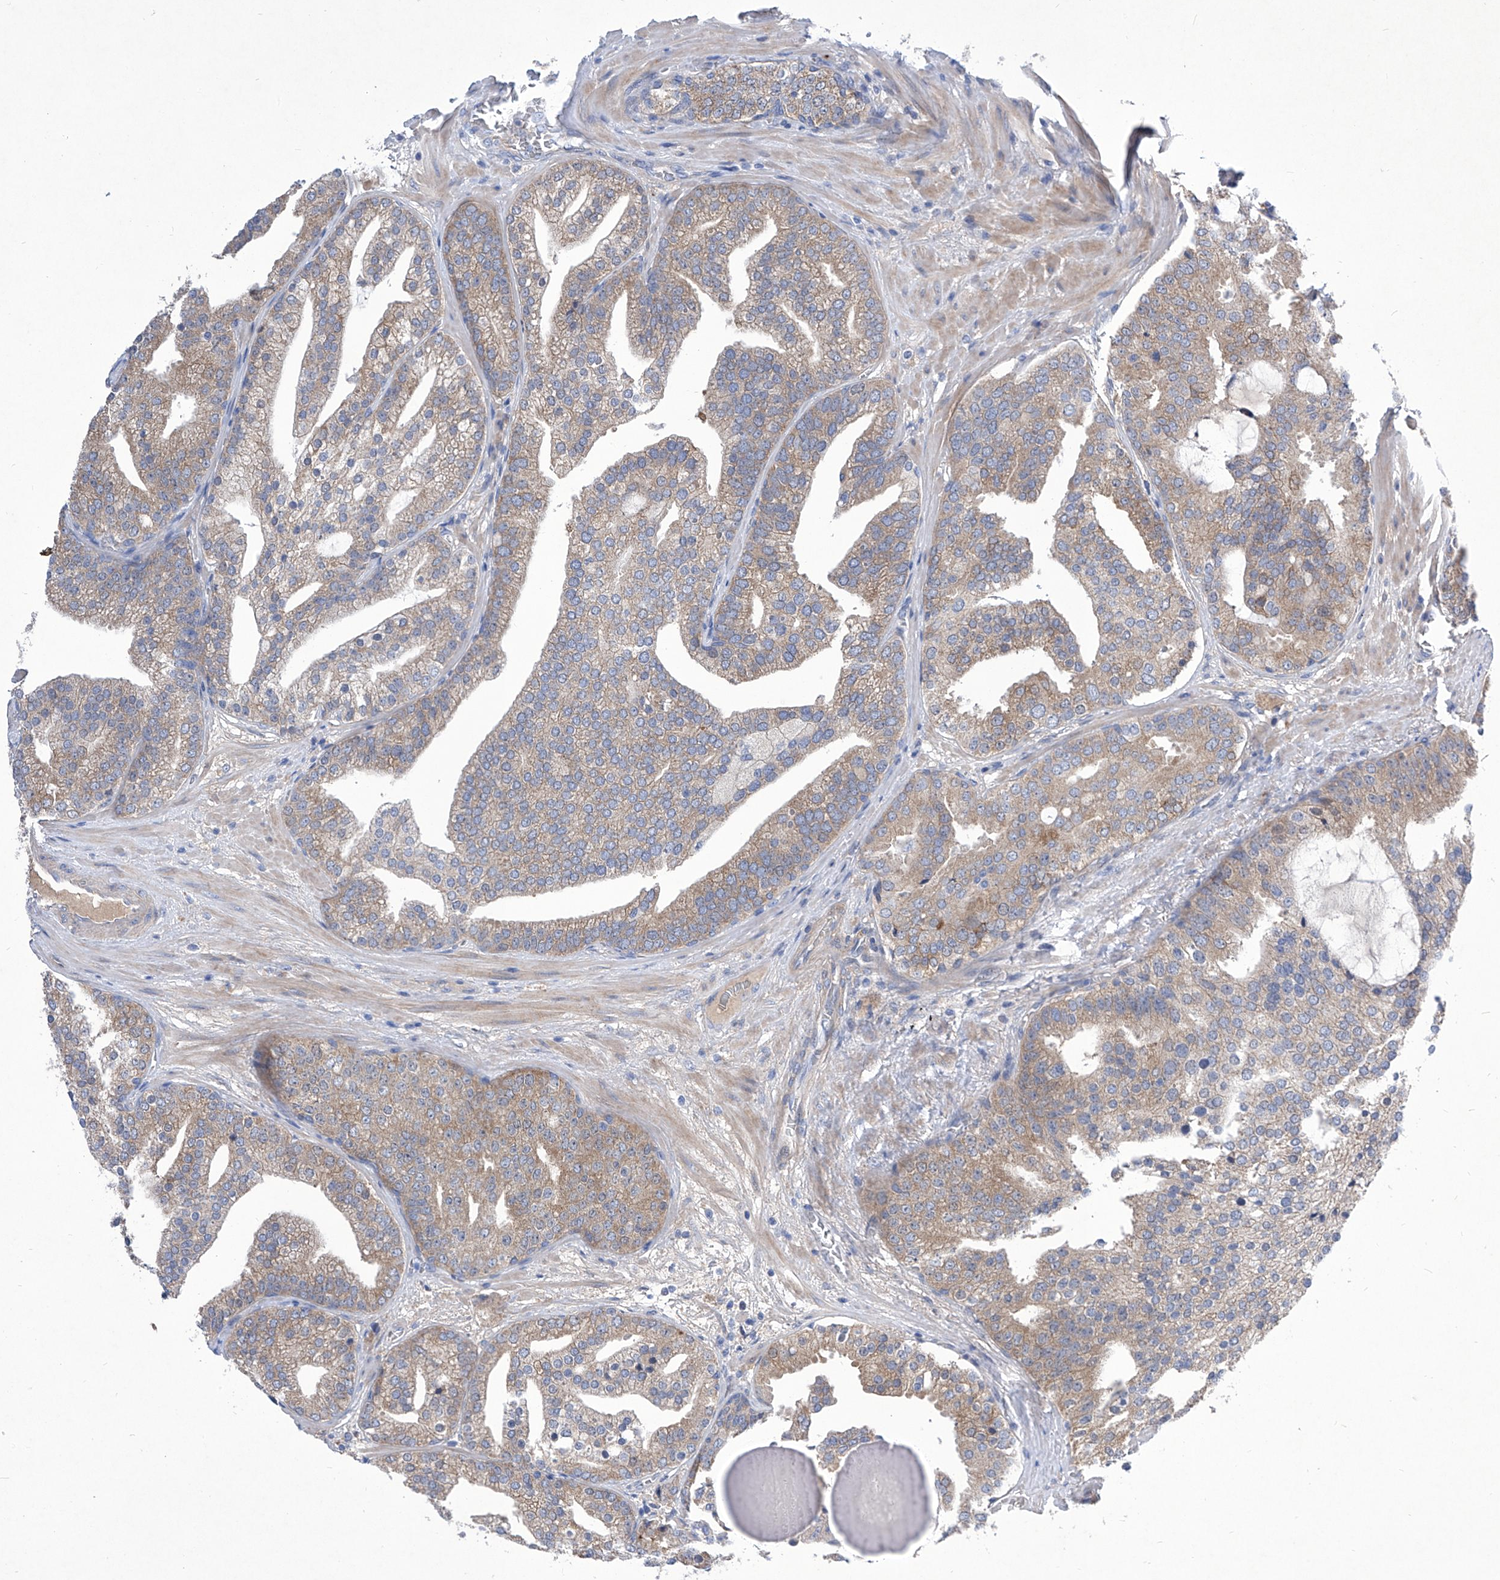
{"staining": {"intensity": "weak", "quantity": ">75%", "location": "cytoplasmic/membranous"}, "tissue": "prostate cancer", "cell_type": "Tumor cells", "image_type": "cancer", "snomed": [{"axis": "morphology", "description": "Adenocarcinoma, Low grade"}, {"axis": "topography", "description": "Prostate"}], "caption": "Prostate cancer stained for a protein (brown) displays weak cytoplasmic/membranous positive positivity in approximately >75% of tumor cells.", "gene": "SRBD1", "patient": {"sex": "male", "age": 67}}